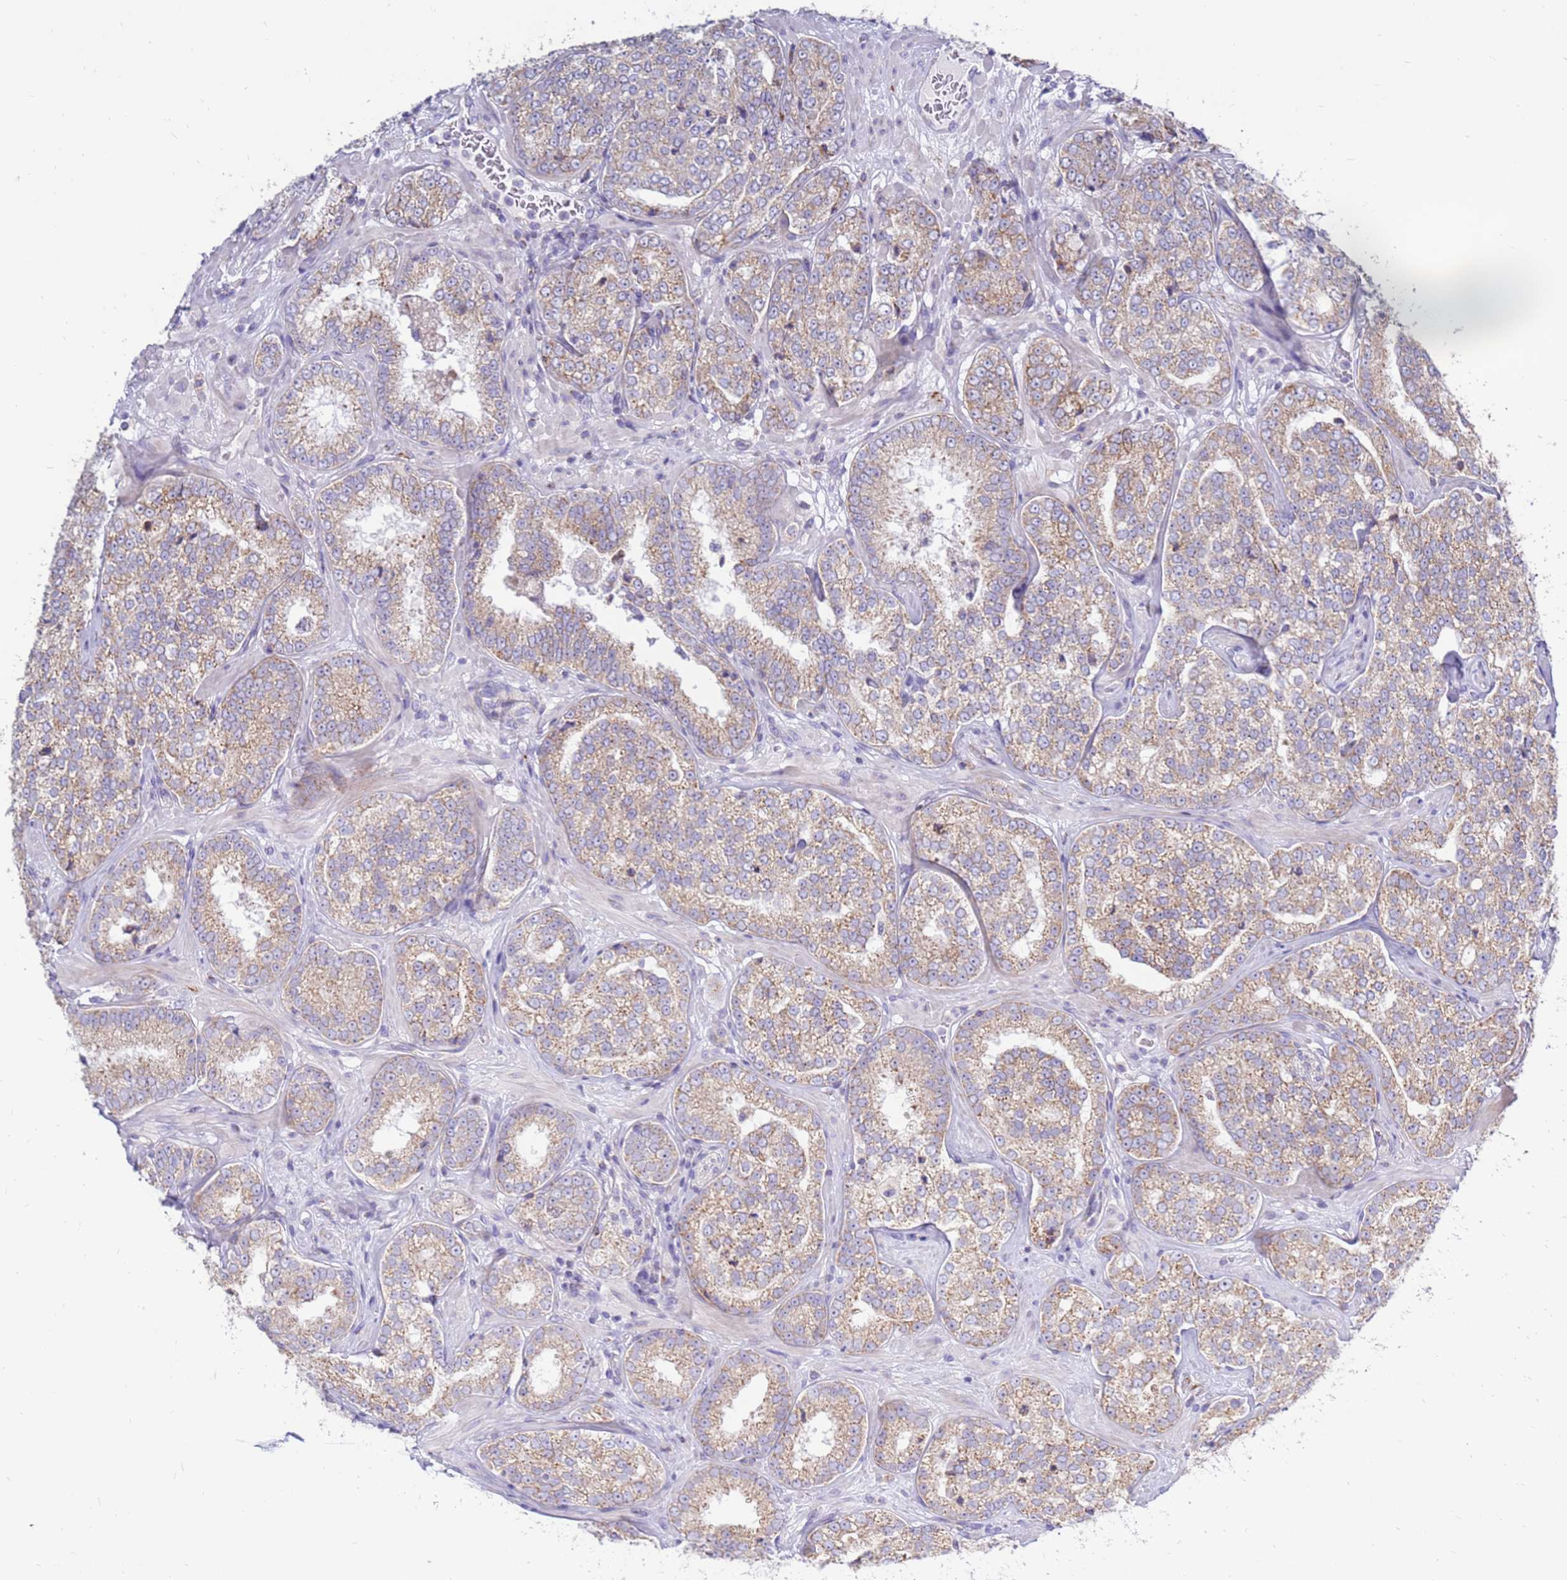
{"staining": {"intensity": "weak", "quantity": ">75%", "location": "cytoplasmic/membranous"}, "tissue": "prostate cancer", "cell_type": "Tumor cells", "image_type": "cancer", "snomed": [{"axis": "morphology", "description": "Normal tissue, NOS"}, {"axis": "morphology", "description": "Adenocarcinoma, High grade"}, {"axis": "topography", "description": "Prostate"}], "caption": "Human high-grade adenocarcinoma (prostate) stained for a protein (brown) reveals weak cytoplasmic/membranous positive staining in about >75% of tumor cells.", "gene": "IGF1R", "patient": {"sex": "male", "age": 83}}